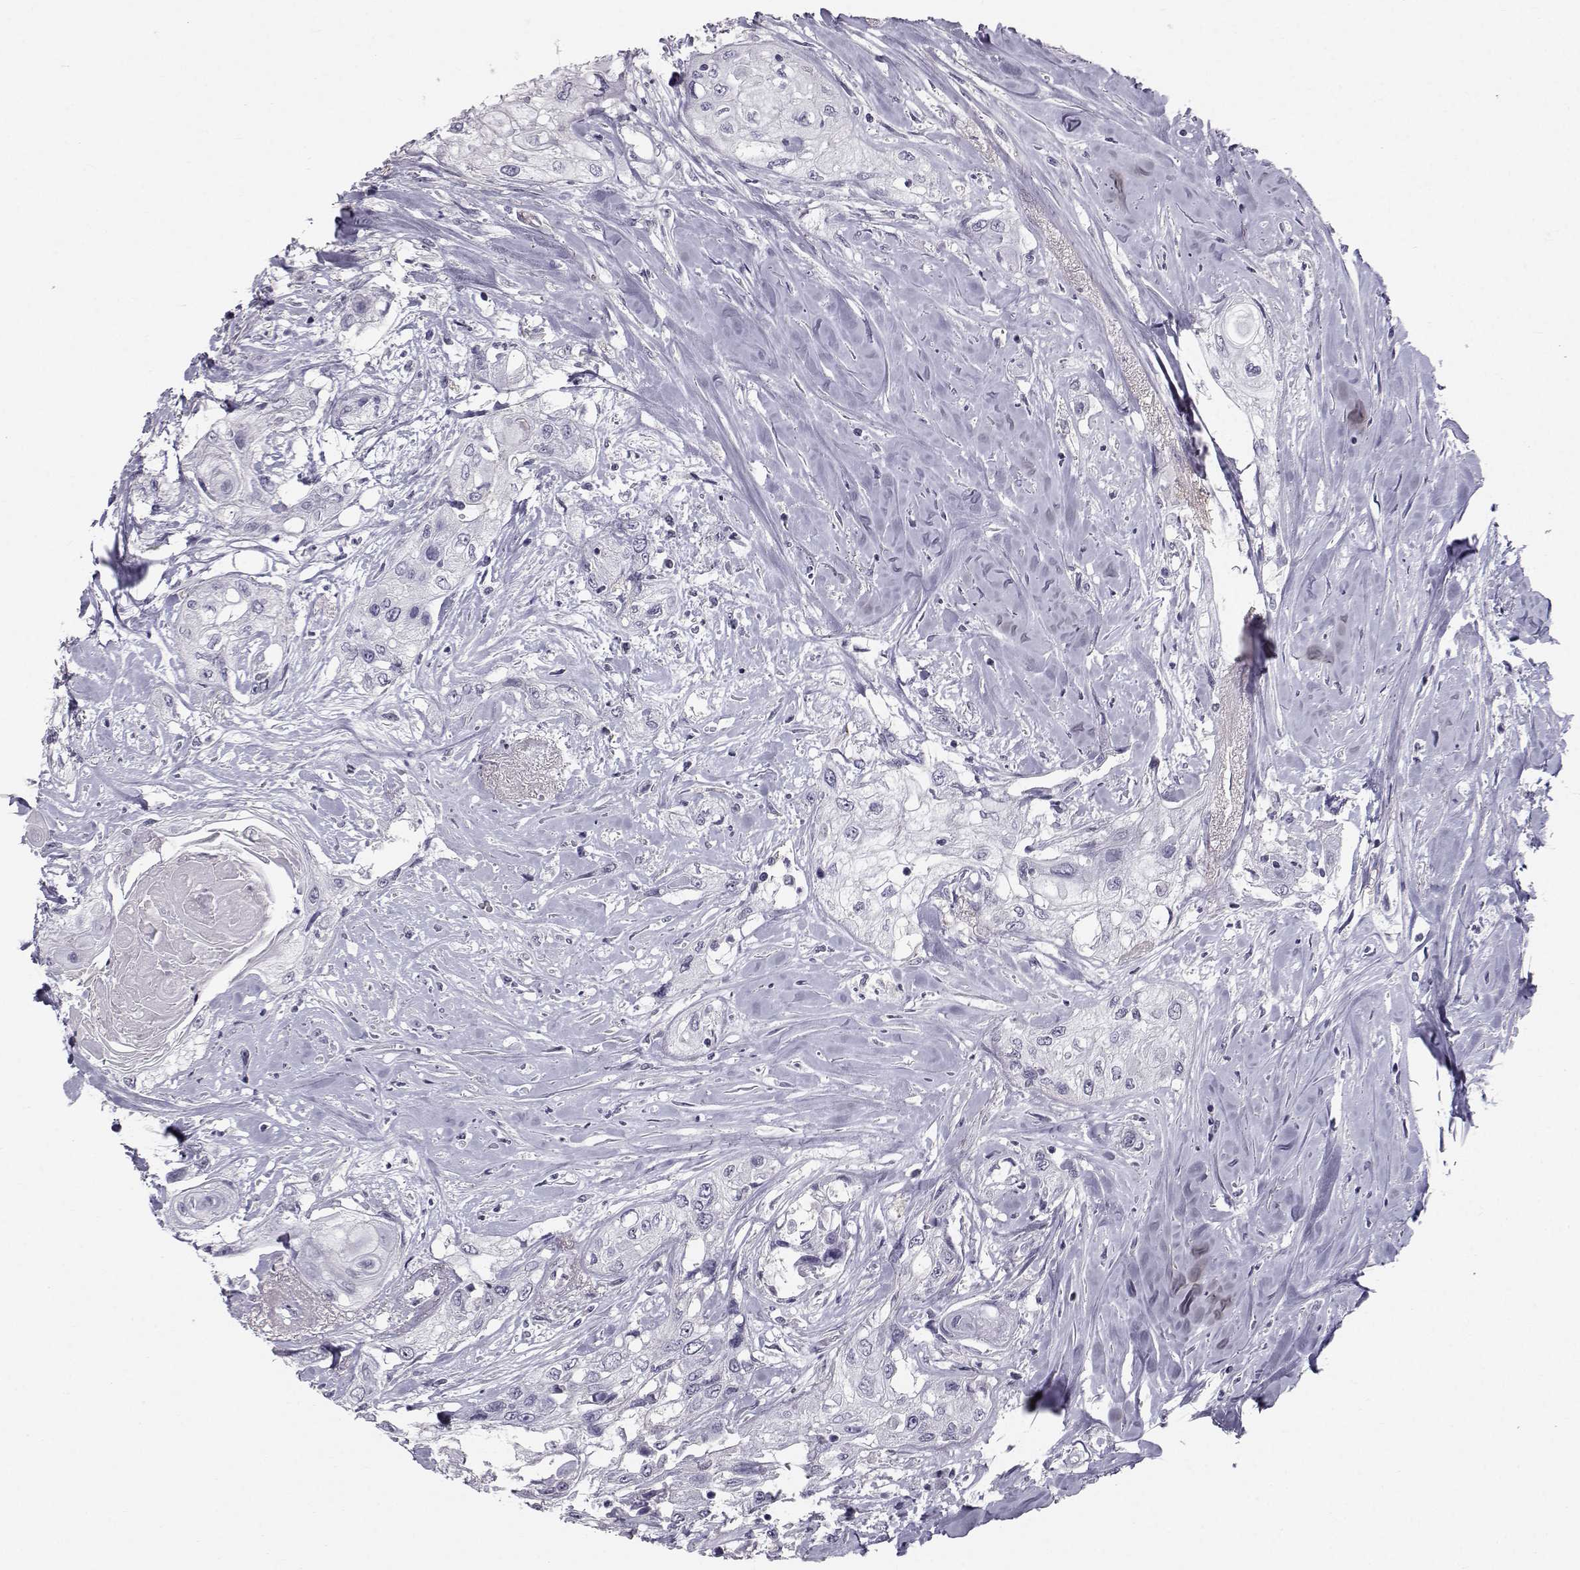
{"staining": {"intensity": "negative", "quantity": "none", "location": "none"}, "tissue": "head and neck cancer", "cell_type": "Tumor cells", "image_type": "cancer", "snomed": [{"axis": "morphology", "description": "Normal tissue, NOS"}, {"axis": "morphology", "description": "Squamous cell carcinoma, NOS"}, {"axis": "topography", "description": "Oral tissue"}, {"axis": "topography", "description": "Peripheral nerve tissue"}, {"axis": "topography", "description": "Head-Neck"}], "caption": "This photomicrograph is of head and neck squamous cell carcinoma stained with IHC to label a protein in brown with the nuclei are counter-stained blue. There is no staining in tumor cells.", "gene": "SPDYE4", "patient": {"sex": "female", "age": 59}}